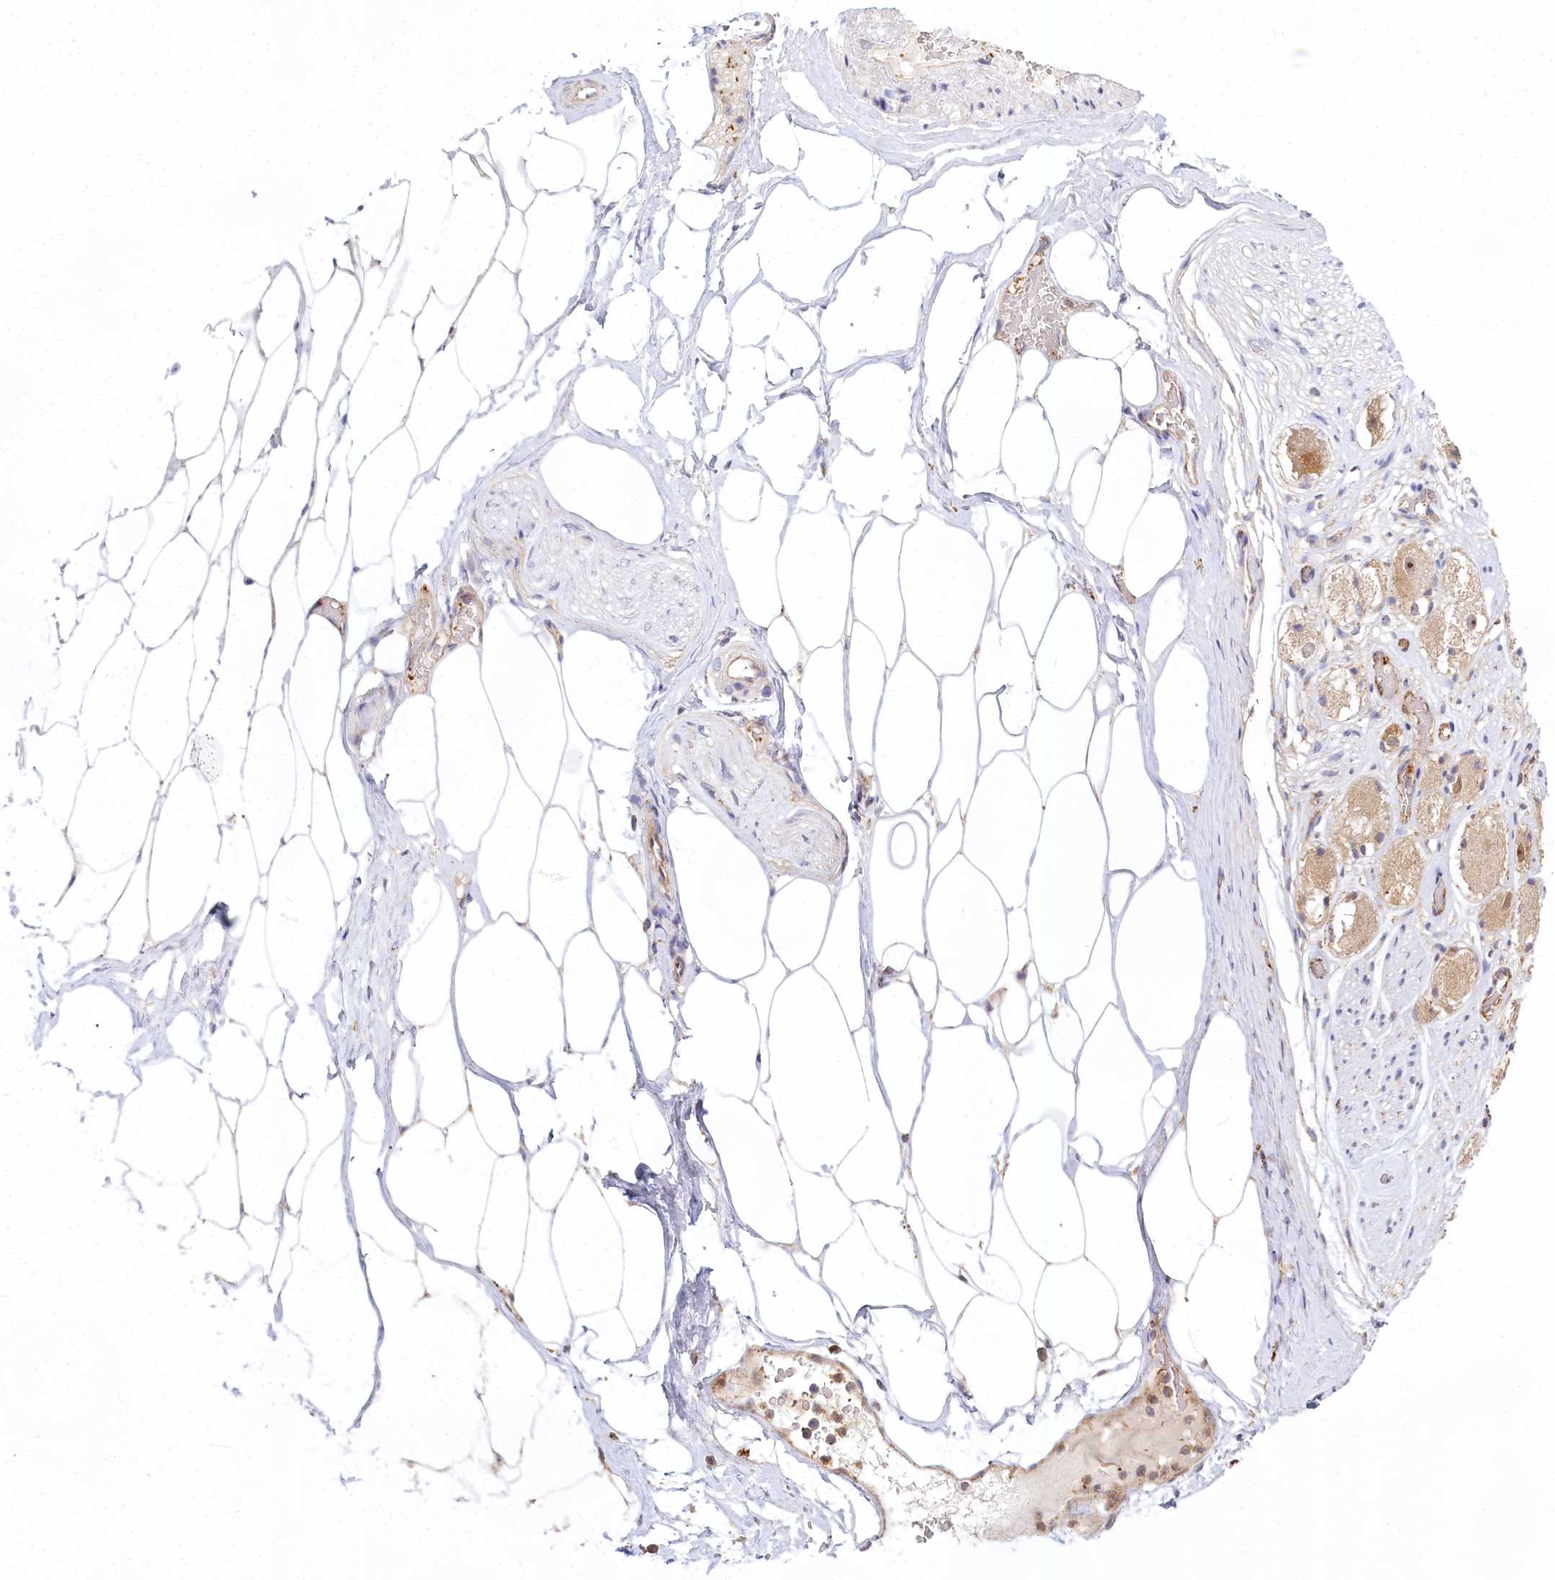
{"staining": {"intensity": "weak", "quantity": ">75%", "location": "cytoplasmic/membranous"}, "tissue": "adipose tissue", "cell_type": "Adipocytes", "image_type": "normal", "snomed": [{"axis": "morphology", "description": "Normal tissue, NOS"}, {"axis": "morphology", "description": "Adenocarcinoma, Low grade"}, {"axis": "topography", "description": "Prostate"}, {"axis": "topography", "description": "Peripheral nerve tissue"}], "caption": "This is a micrograph of immunohistochemistry staining of unremarkable adipose tissue, which shows weak expression in the cytoplasmic/membranous of adipocytes.", "gene": "RTN4IP1", "patient": {"sex": "male", "age": 63}}